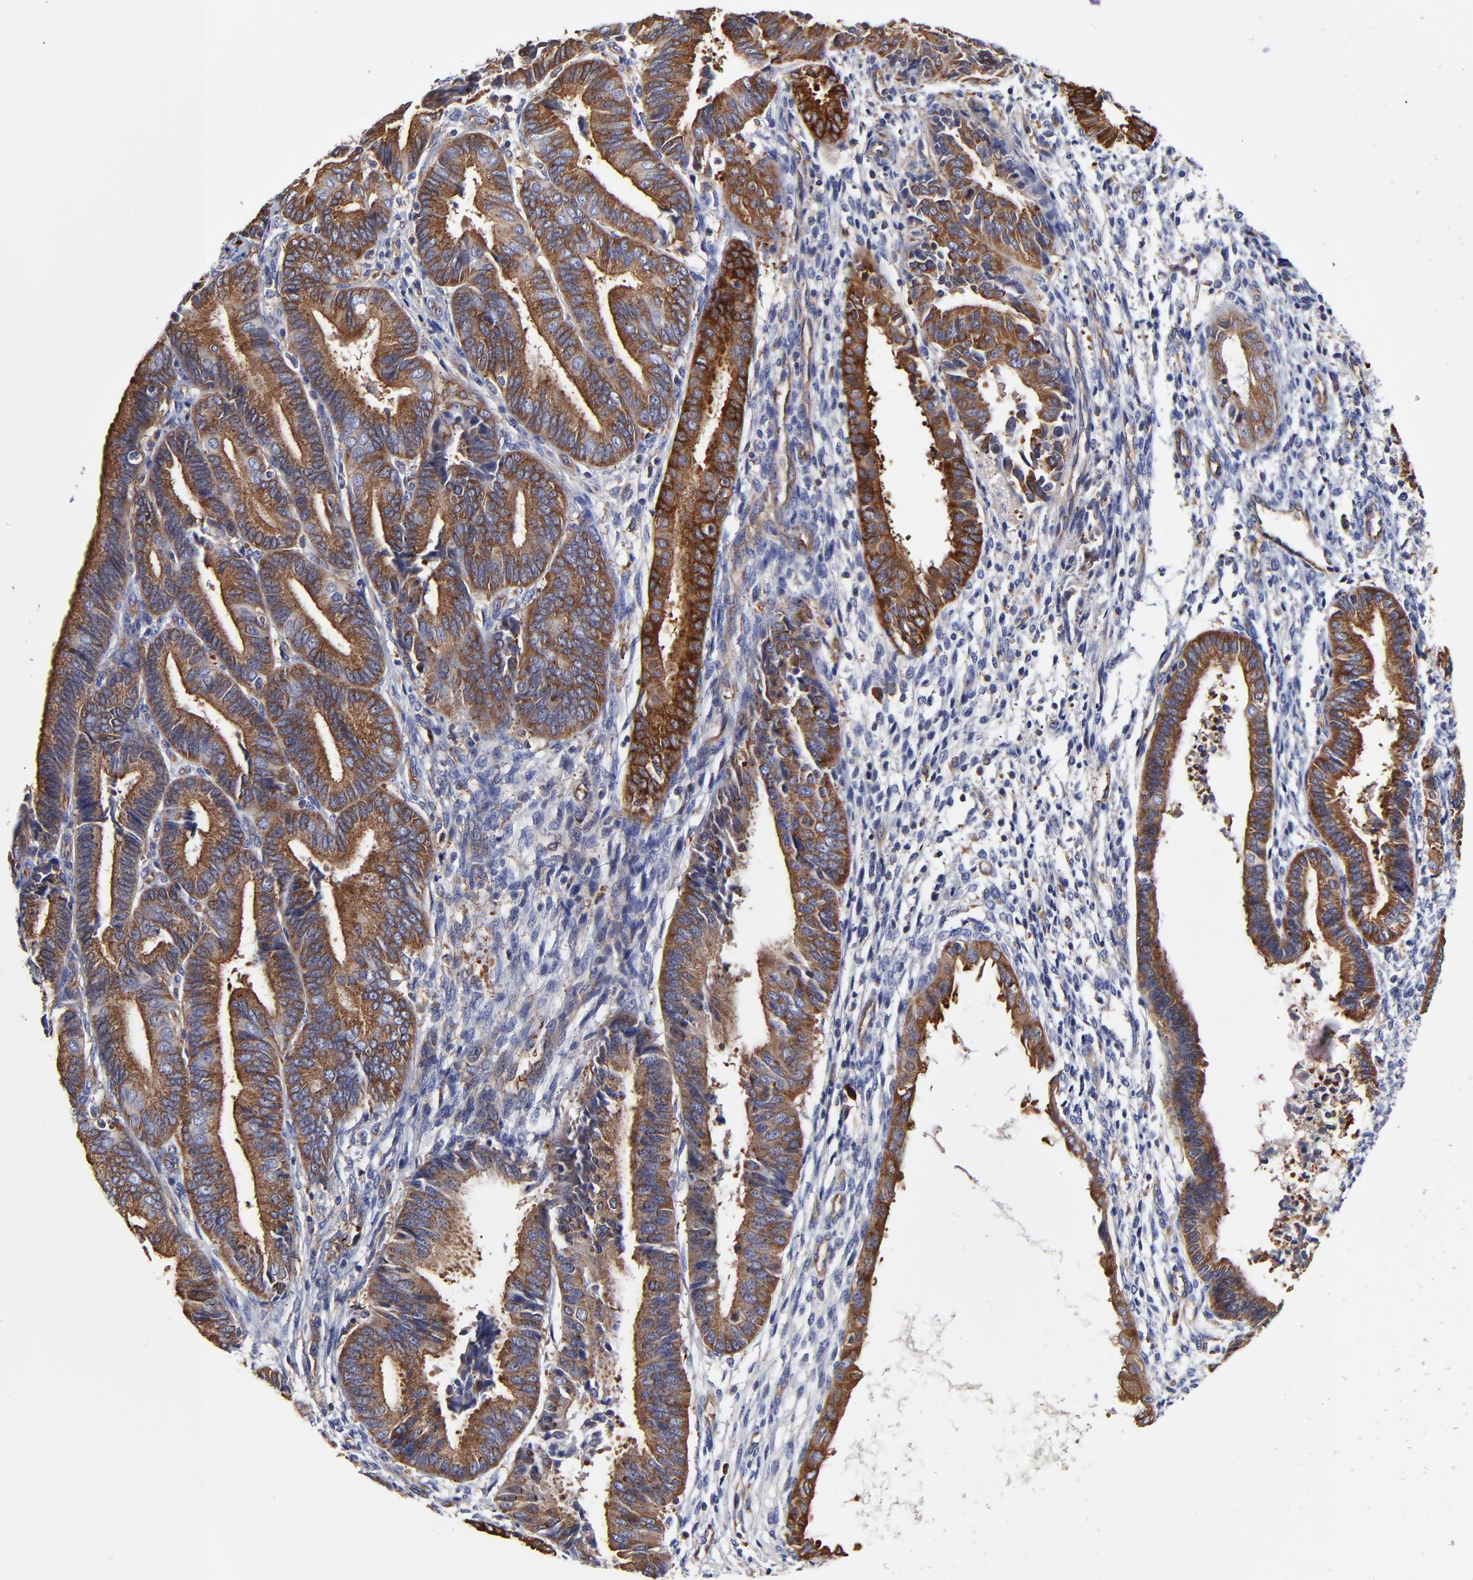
{"staining": {"intensity": "strong", "quantity": ">75%", "location": "cytoplasmic/membranous"}, "tissue": "endometrial cancer", "cell_type": "Tumor cells", "image_type": "cancer", "snomed": [{"axis": "morphology", "description": "Adenocarcinoma, NOS"}, {"axis": "topography", "description": "Endometrium"}], "caption": "The image demonstrates immunohistochemical staining of endometrial cancer. There is strong cytoplasmic/membranous expression is present in about >75% of tumor cells. The staining was performed using DAB, with brown indicating positive protein expression. Nuclei are stained blue with hematoxylin.", "gene": "CD2AP", "patient": {"sex": "female", "age": 63}}